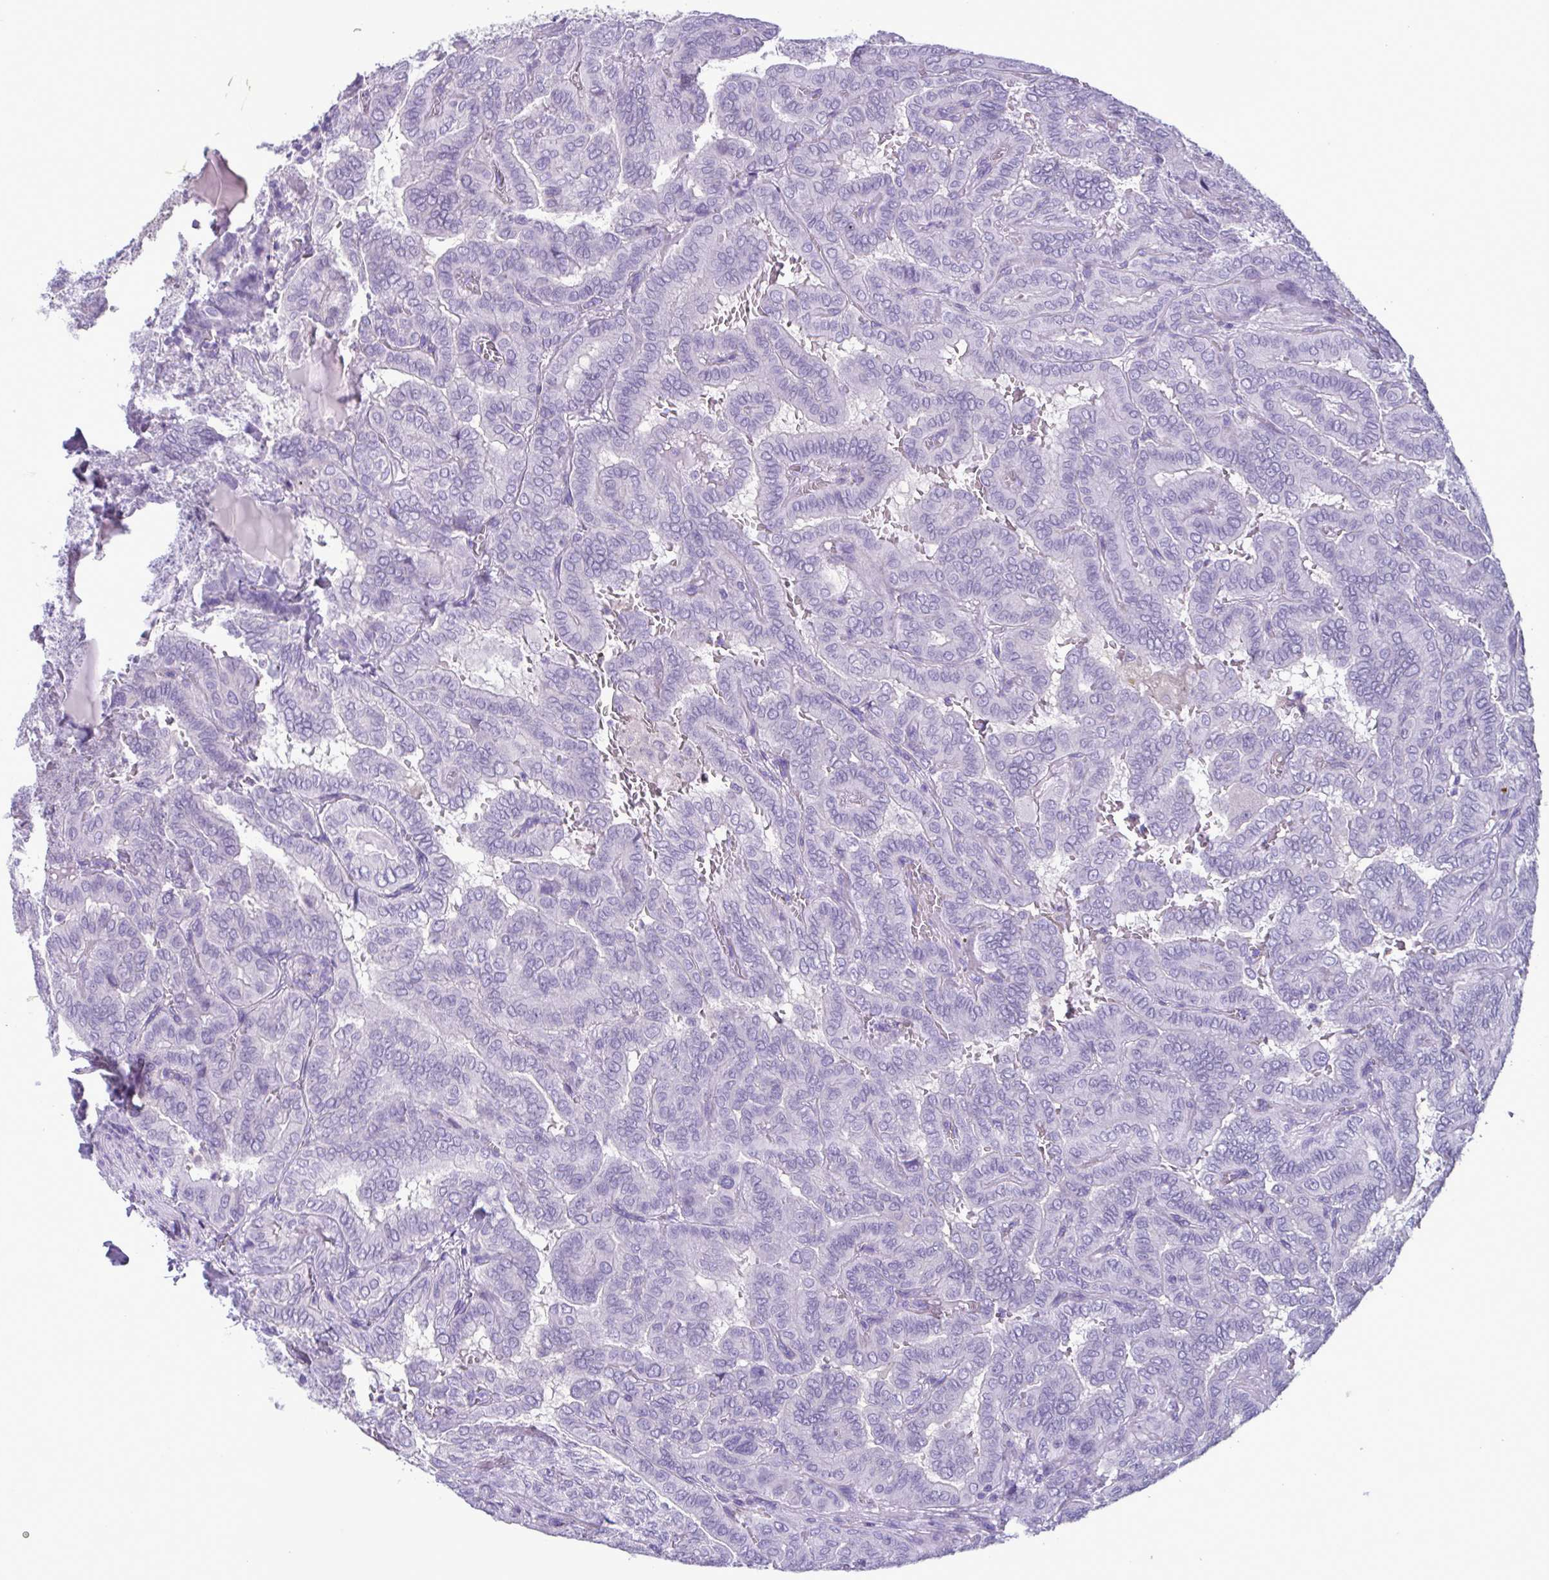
{"staining": {"intensity": "negative", "quantity": "none", "location": "none"}, "tissue": "thyroid cancer", "cell_type": "Tumor cells", "image_type": "cancer", "snomed": [{"axis": "morphology", "description": "Papillary adenocarcinoma, NOS"}, {"axis": "topography", "description": "Thyroid gland"}], "caption": "An immunohistochemistry (IHC) image of papillary adenocarcinoma (thyroid) is shown. There is no staining in tumor cells of papillary adenocarcinoma (thyroid).", "gene": "INAFM1", "patient": {"sex": "female", "age": 46}}